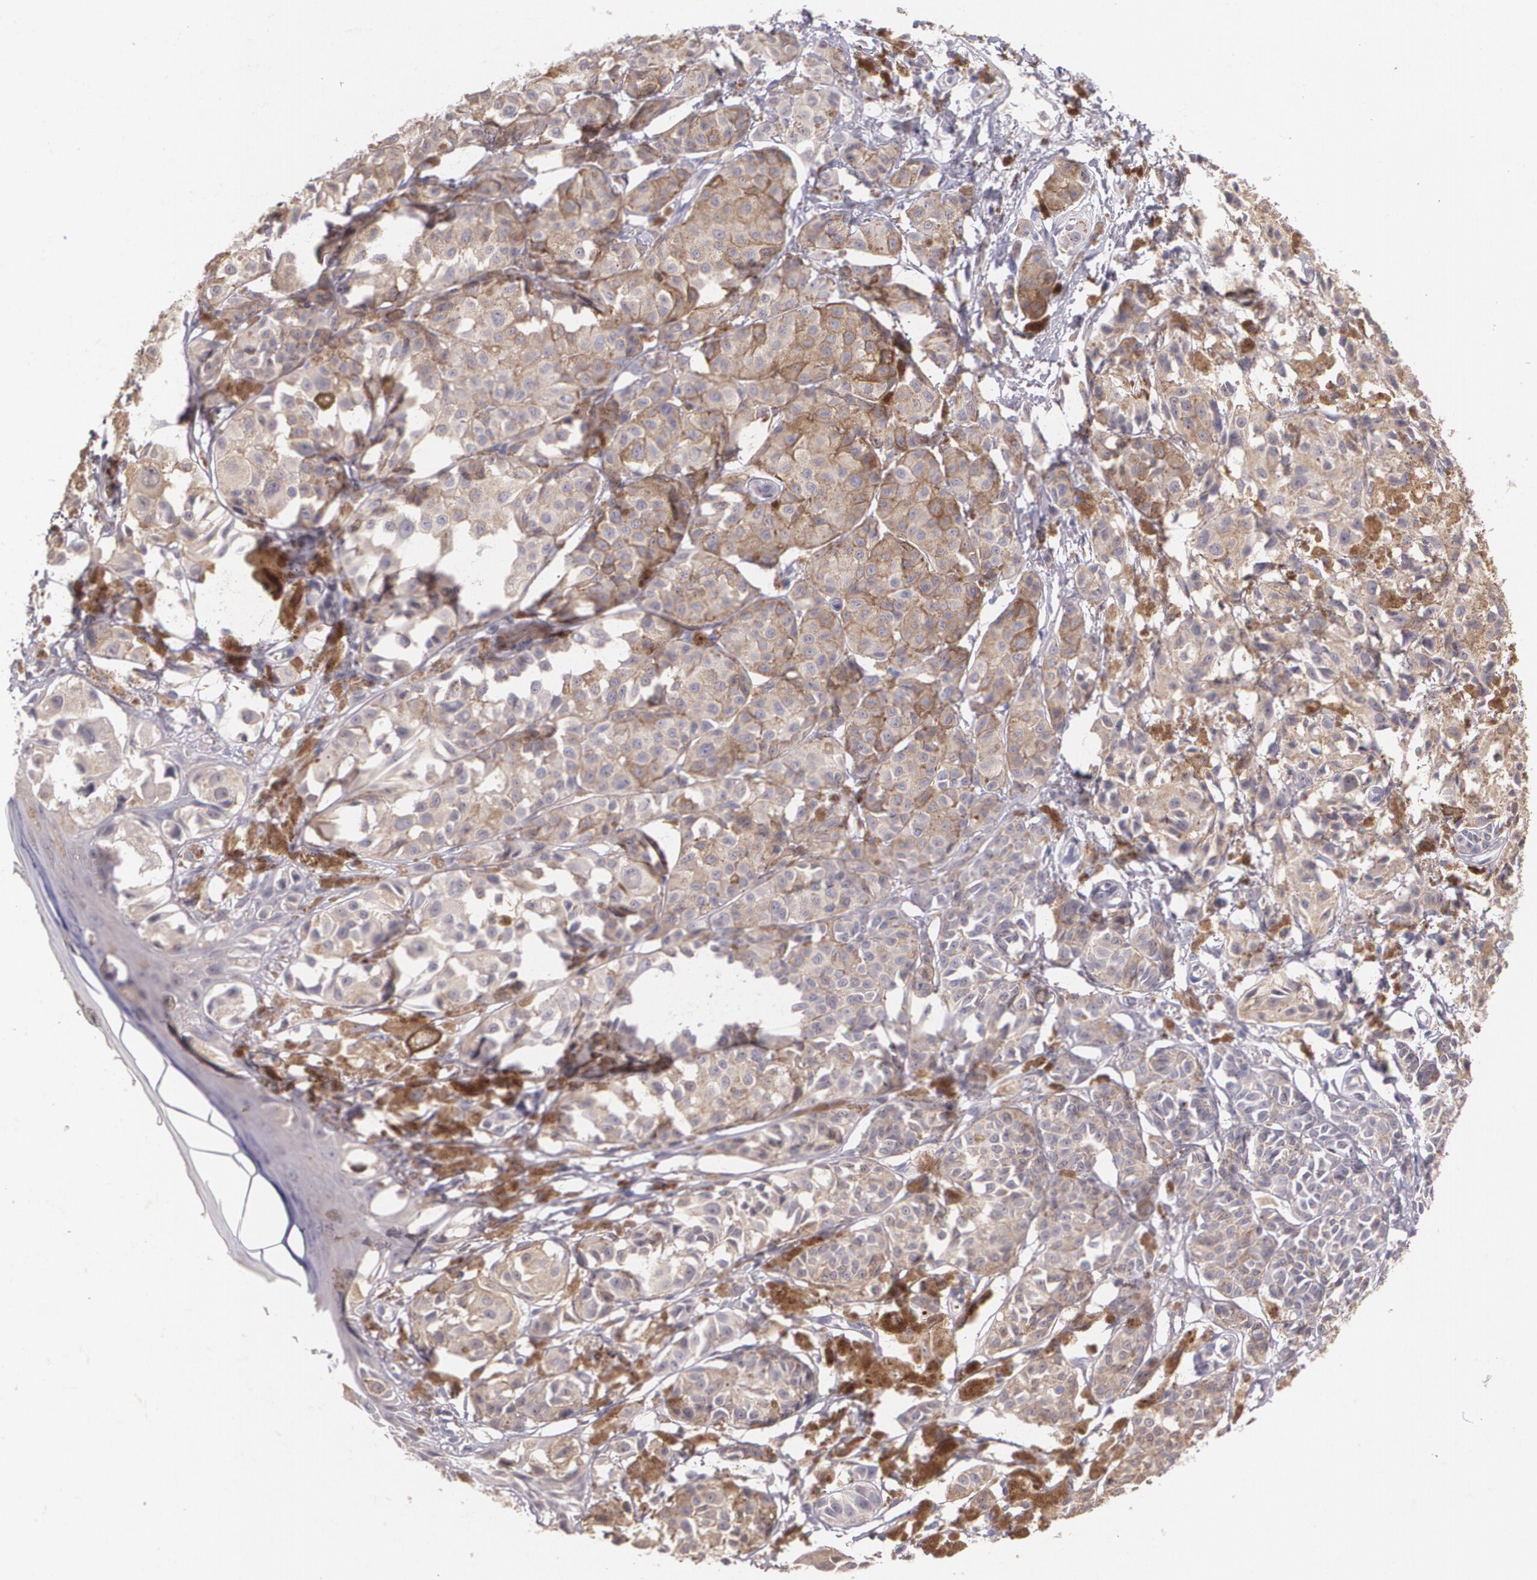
{"staining": {"intensity": "weak", "quantity": ">75%", "location": "cytoplasmic/membranous"}, "tissue": "melanoma", "cell_type": "Tumor cells", "image_type": "cancer", "snomed": [{"axis": "morphology", "description": "Malignant melanoma, NOS"}, {"axis": "topography", "description": "Skin"}], "caption": "Immunohistochemical staining of human melanoma reveals low levels of weak cytoplasmic/membranous expression in about >75% of tumor cells.", "gene": "TM4SF1", "patient": {"sex": "male", "age": 76}}